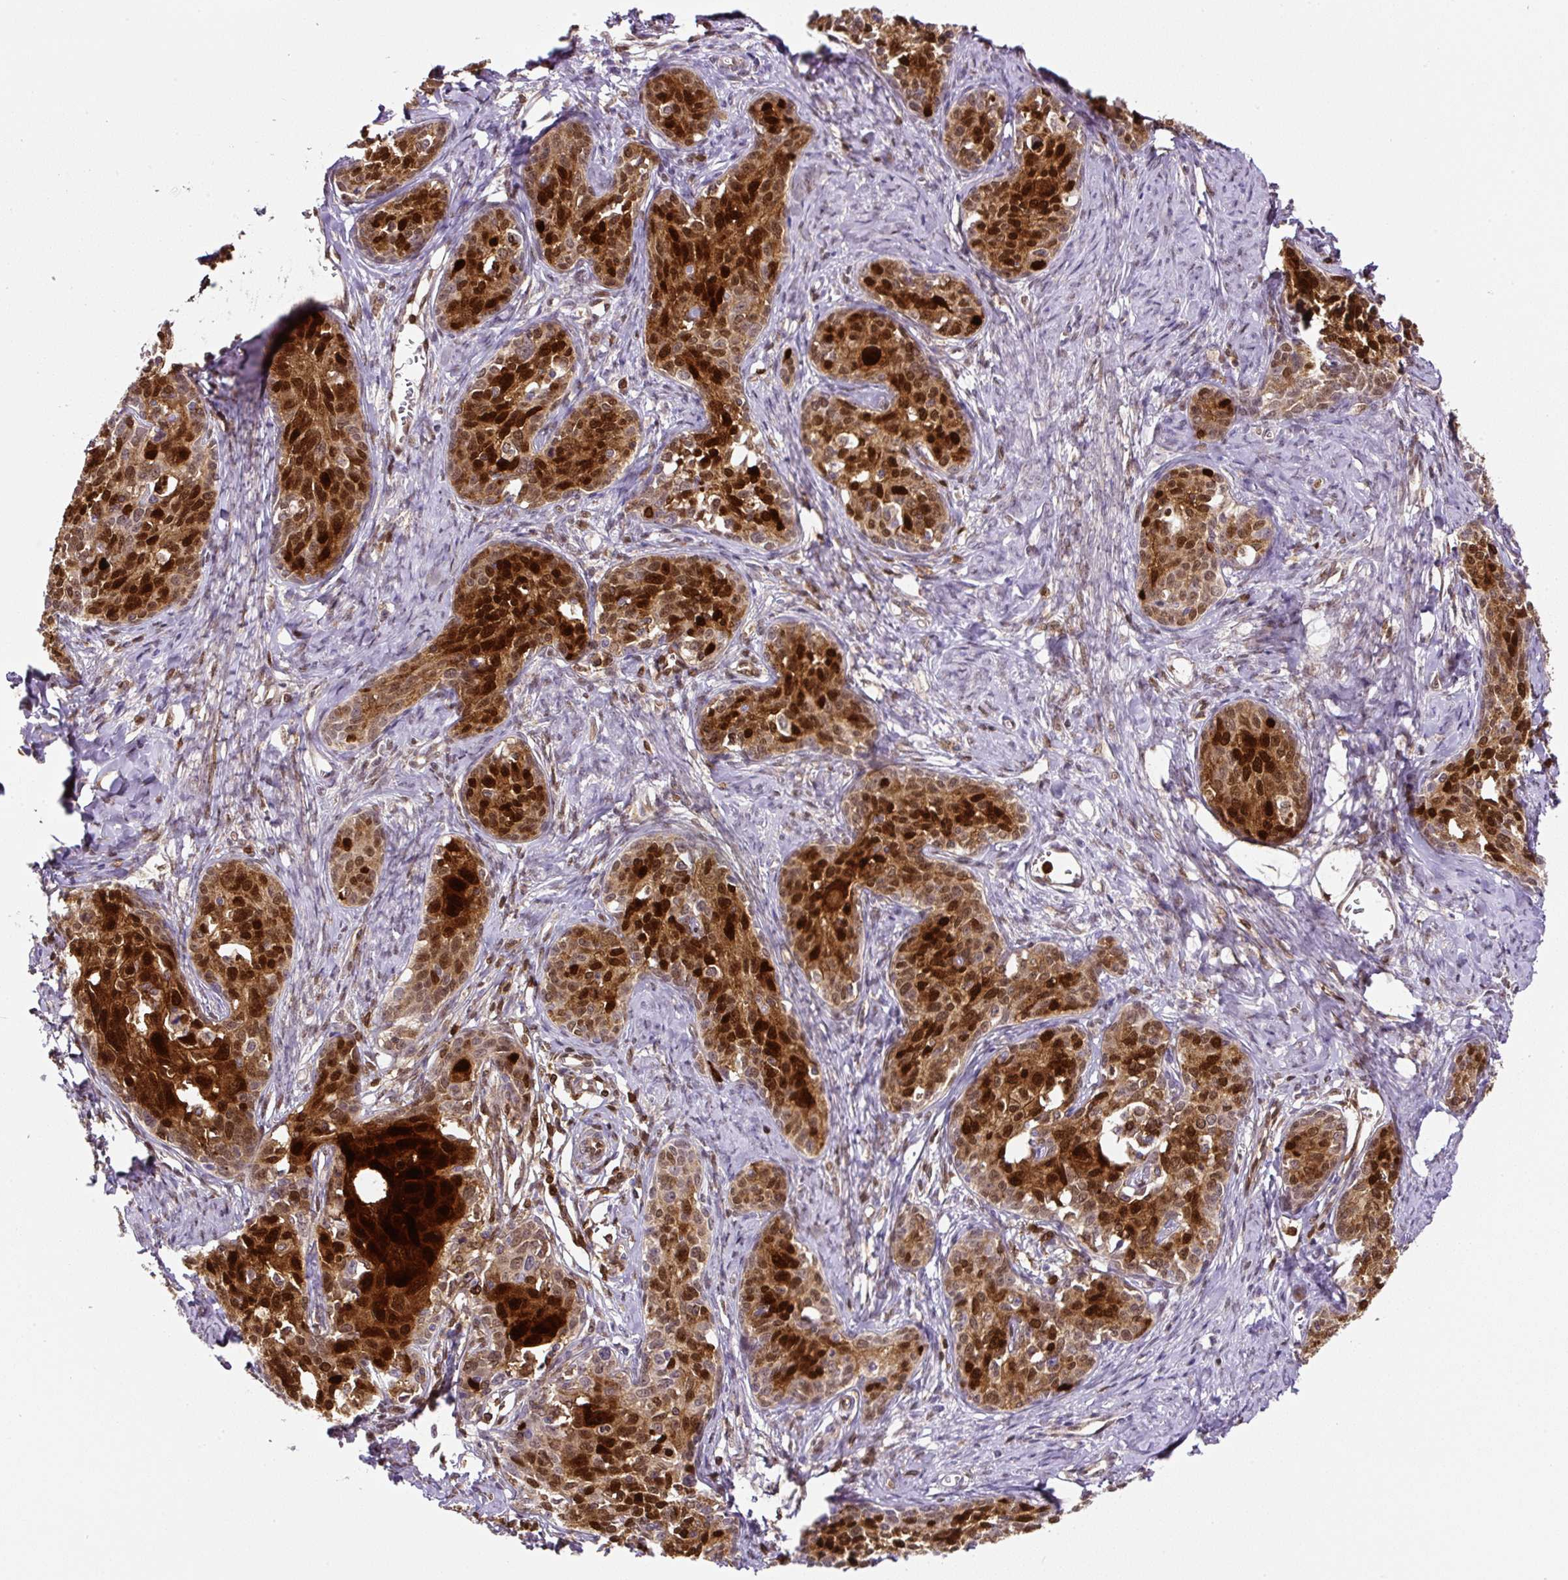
{"staining": {"intensity": "moderate", "quantity": ">75%", "location": "cytoplasmic/membranous,nuclear"}, "tissue": "cervical cancer", "cell_type": "Tumor cells", "image_type": "cancer", "snomed": [{"axis": "morphology", "description": "Squamous cell carcinoma, NOS"}, {"axis": "morphology", "description": "Adenocarcinoma, NOS"}, {"axis": "topography", "description": "Cervix"}], "caption": "Tumor cells exhibit medium levels of moderate cytoplasmic/membranous and nuclear staining in about >75% of cells in human cervical adenocarcinoma.", "gene": "ANXA1", "patient": {"sex": "female", "age": 52}}